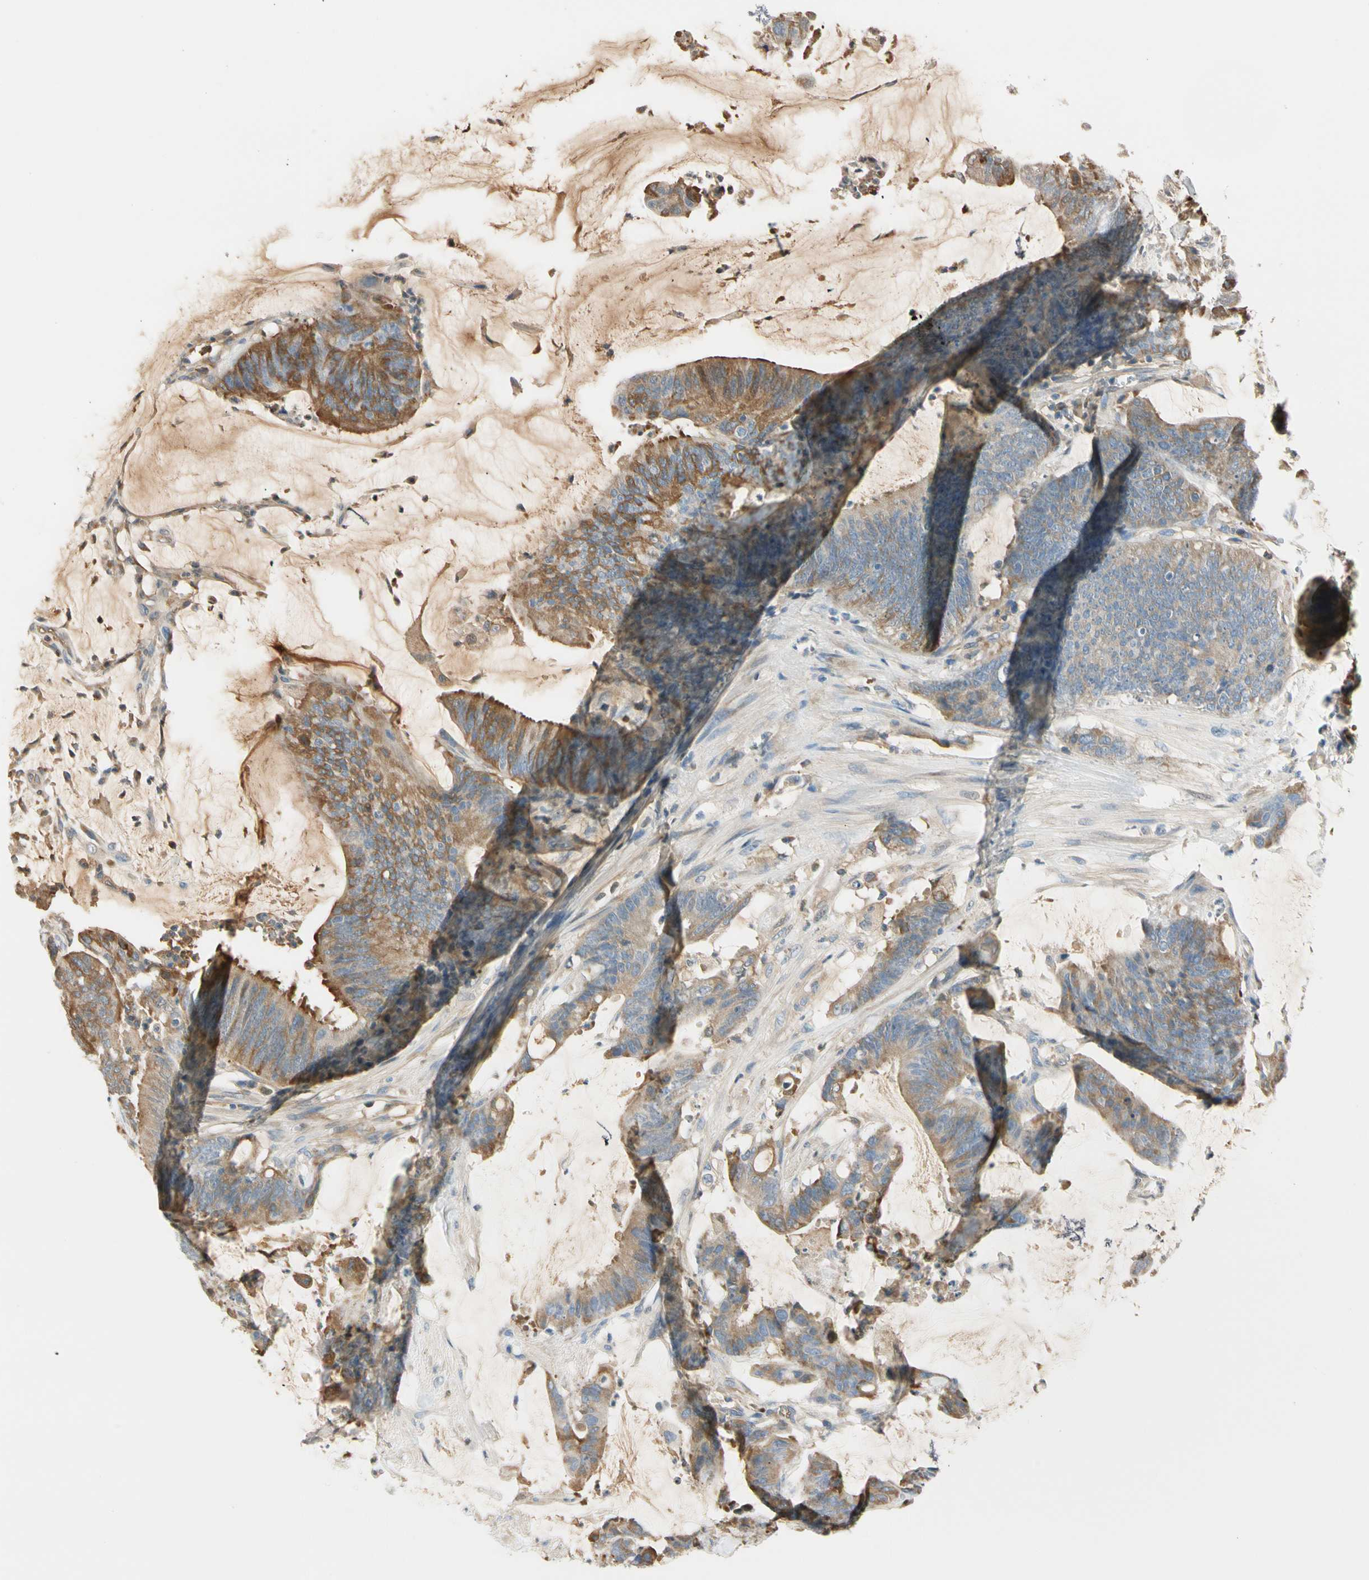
{"staining": {"intensity": "moderate", "quantity": ">75%", "location": "cytoplasmic/membranous"}, "tissue": "colorectal cancer", "cell_type": "Tumor cells", "image_type": "cancer", "snomed": [{"axis": "morphology", "description": "Adenocarcinoma, NOS"}, {"axis": "topography", "description": "Rectum"}], "caption": "DAB immunohistochemical staining of colorectal cancer shows moderate cytoplasmic/membranous protein expression in approximately >75% of tumor cells.", "gene": "LAMB3", "patient": {"sex": "female", "age": 66}}